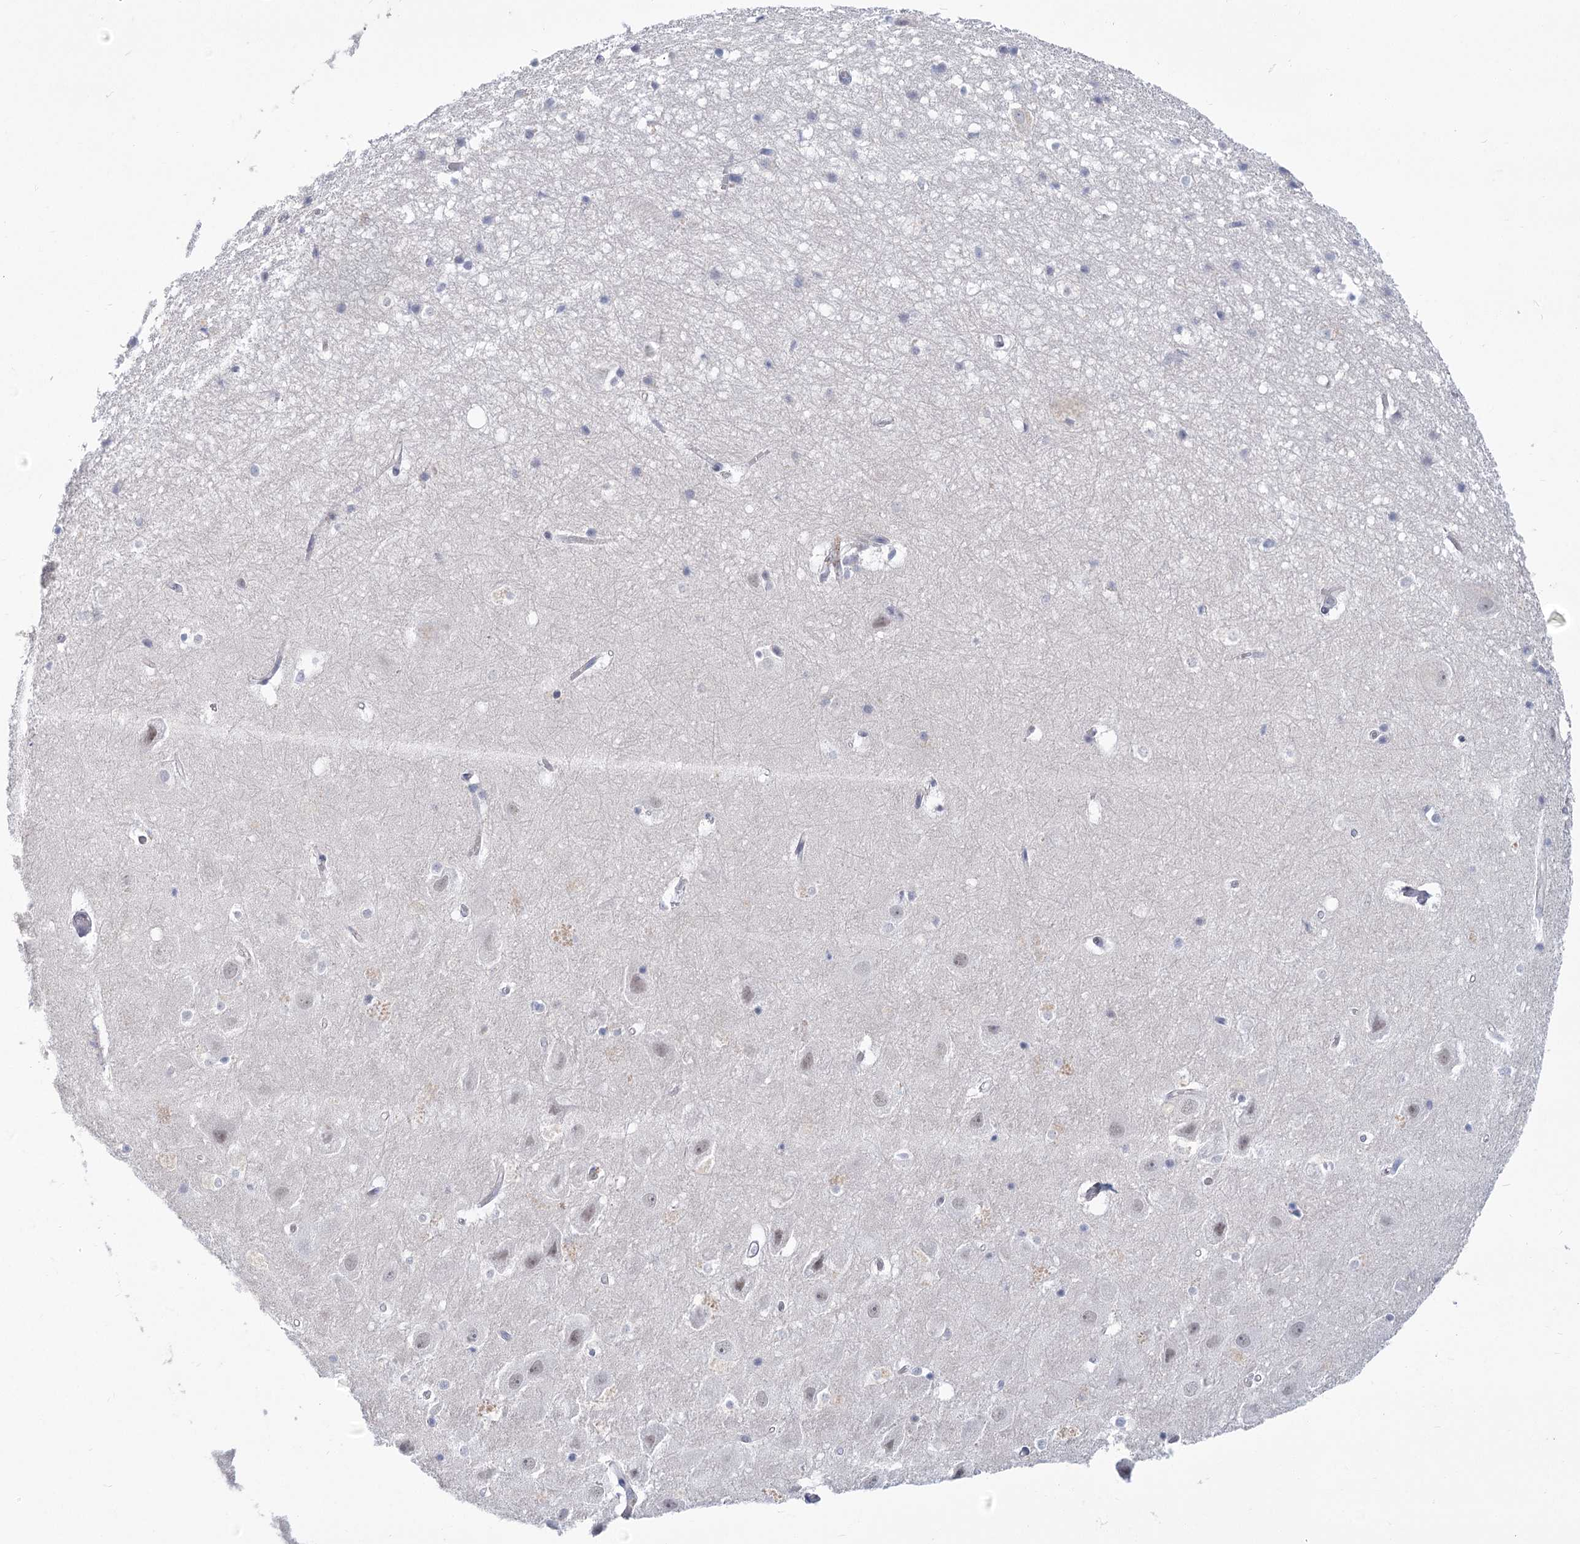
{"staining": {"intensity": "negative", "quantity": "none", "location": "none"}, "tissue": "hippocampus", "cell_type": "Glial cells", "image_type": "normal", "snomed": [{"axis": "morphology", "description": "Normal tissue, NOS"}, {"axis": "topography", "description": "Hippocampus"}], "caption": "IHC photomicrograph of normal hippocampus: human hippocampus stained with DAB (3,3'-diaminobenzidine) reveals no significant protein expression in glial cells.", "gene": "THAP6", "patient": {"sex": "female", "age": 52}}